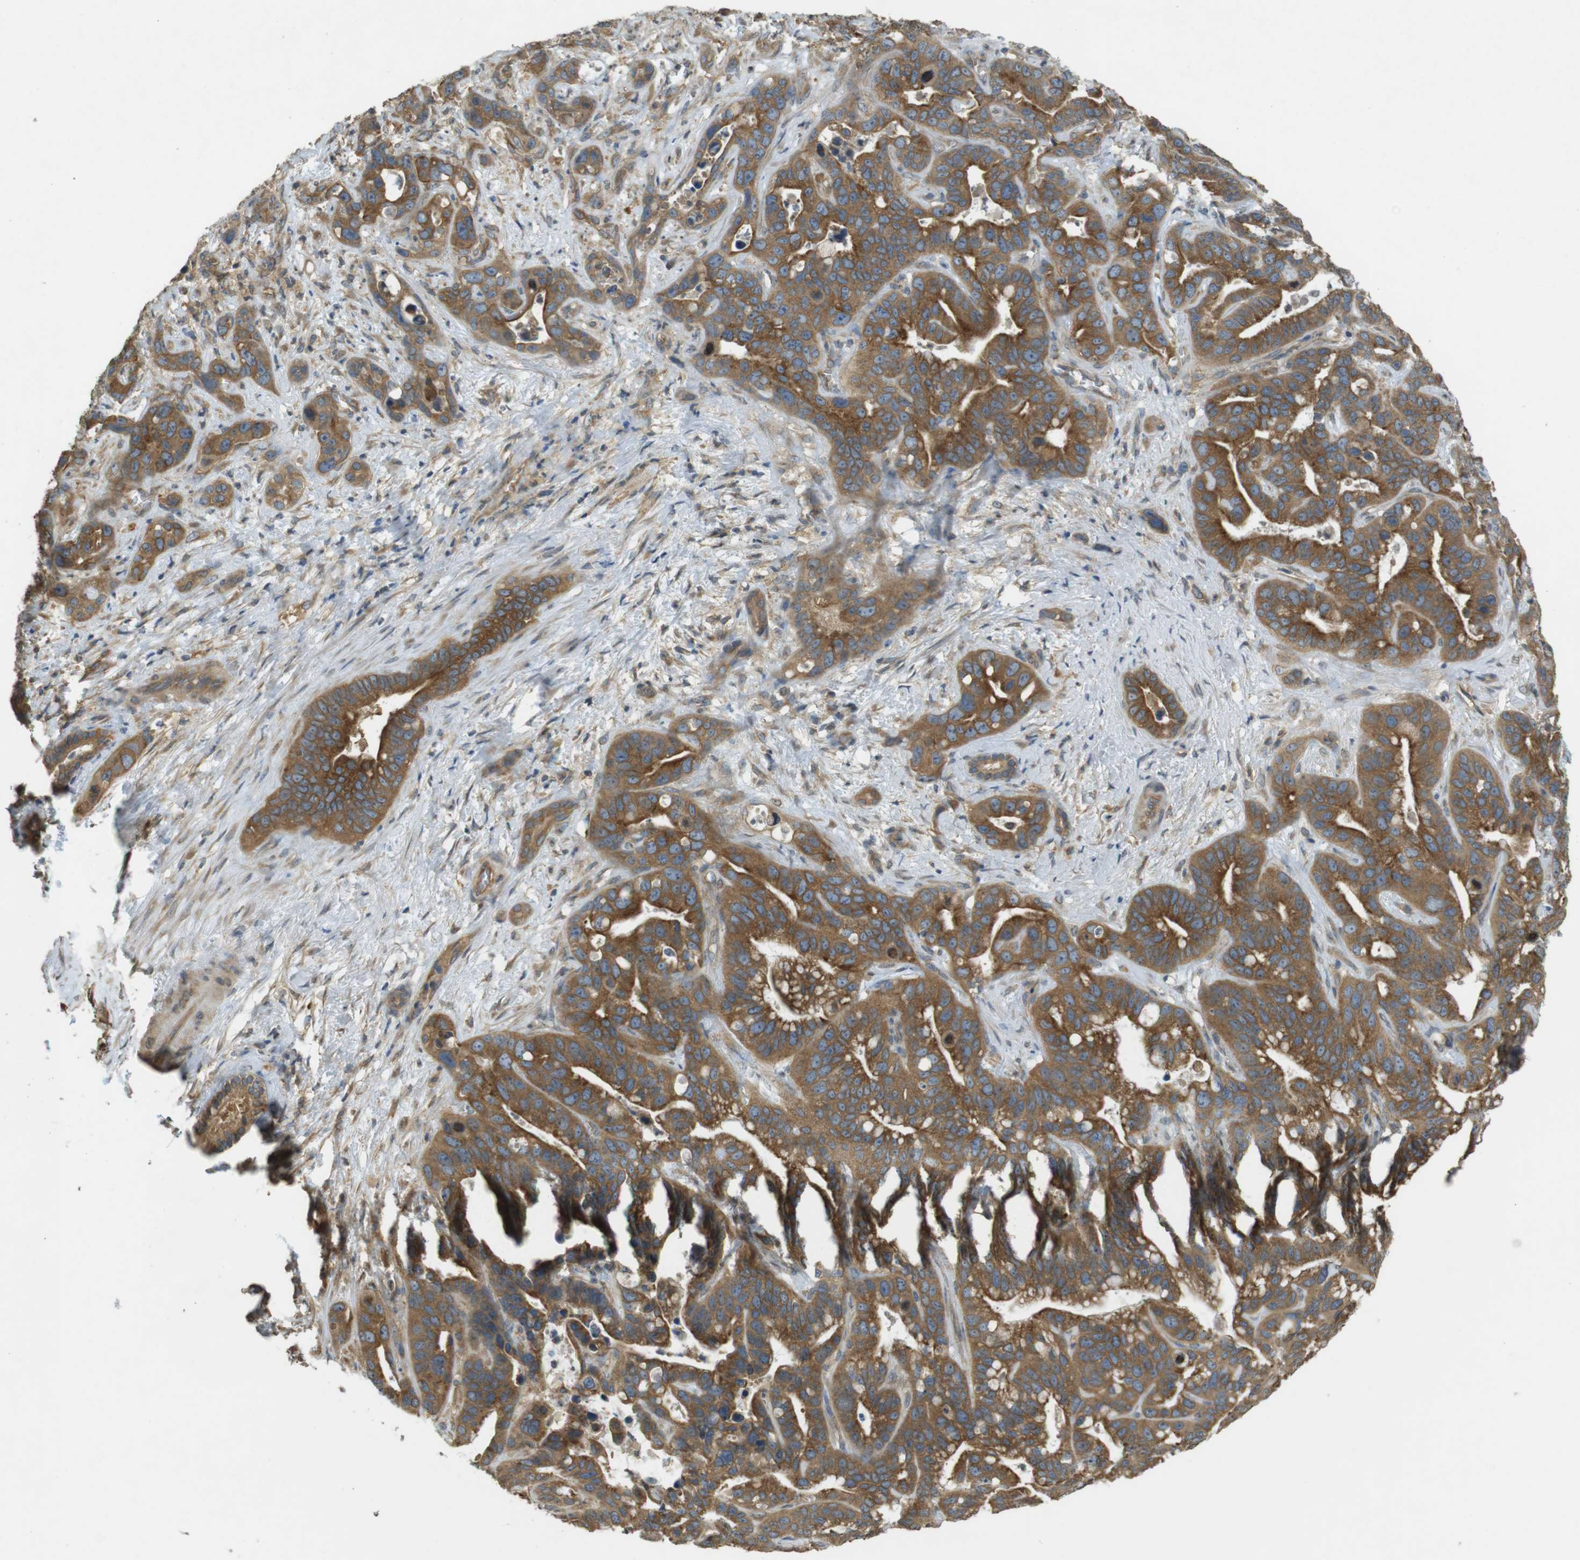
{"staining": {"intensity": "strong", "quantity": ">75%", "location": "cytoplasmic/membranous"}, "tissue": "liver cancer", "cell_type": "Tumor cells", "image_type": "cancer", "snomed": [{"axis": "morphology", "description": "Cholangiocarcinoma"}, {"axis": "topography", "description": "Liver"}], "caption": "Protein expression analysis of liver cancer (cholangiocarcinoma) displays strong cytoplasmic/membranous staining in about >75% of tumor cells.", "gene": "KIF5B", "patient": {"sex": "female", "age": 65}}